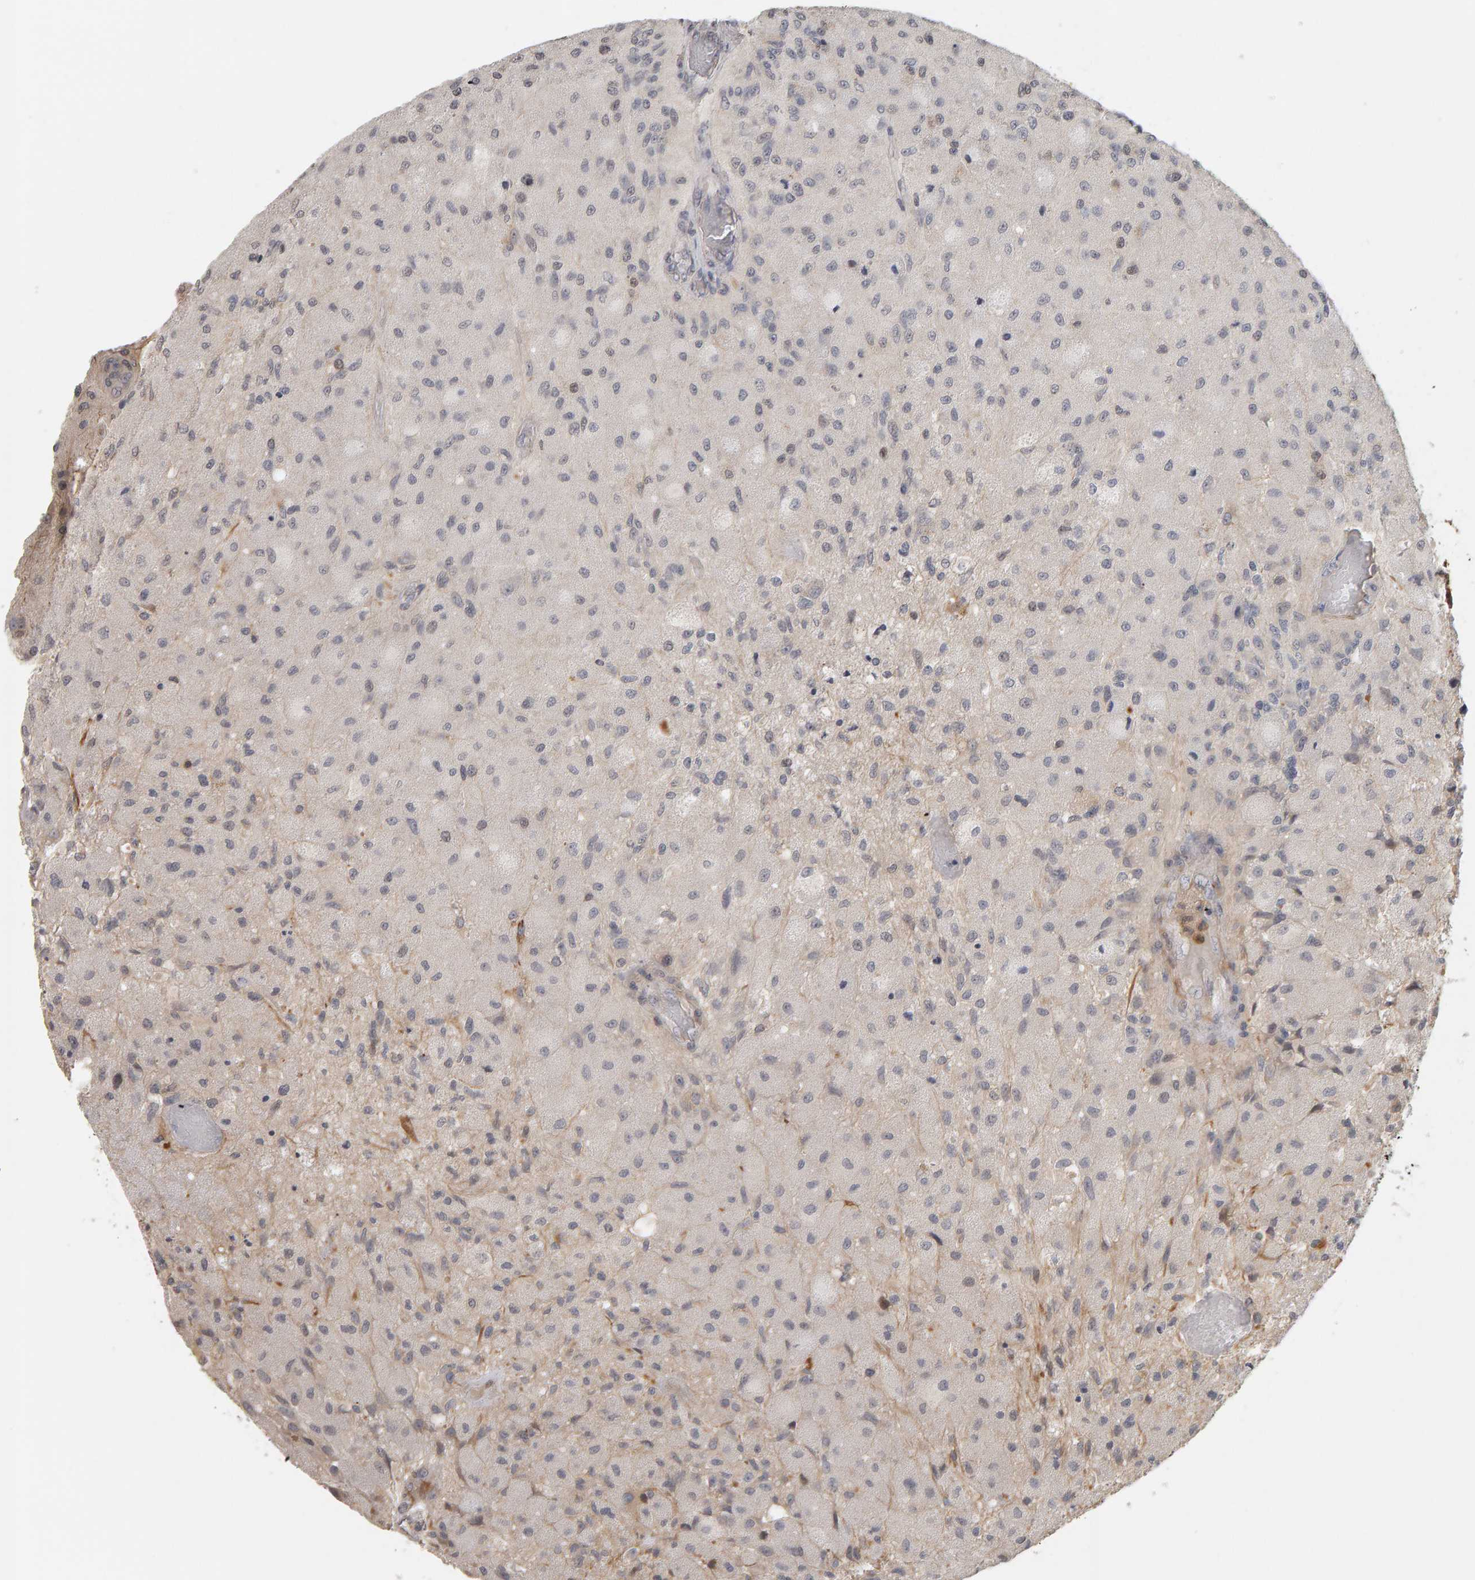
{"staining": {"intensity": "negative", "quantity": "none", "location": "none"}, "tissue": "glioma", "cell_type": "Tumor cells", "image_type": "cancer", "snomed": [{"axis": "morphology", "description": "Normal tissue, NOS"}, {"axis": "morphology", "description": "Glioma, malignant, High grade"}, {"axis": "topography", "description": "Cerebral cortex"}], "caption": "Malignant glioma (high-grade) stained for a protein using immunohistochemistry (IHC) shows no positivity tumor cells.", "gene": "TEFM", "patient": {"sex": "male", "age": 77}}